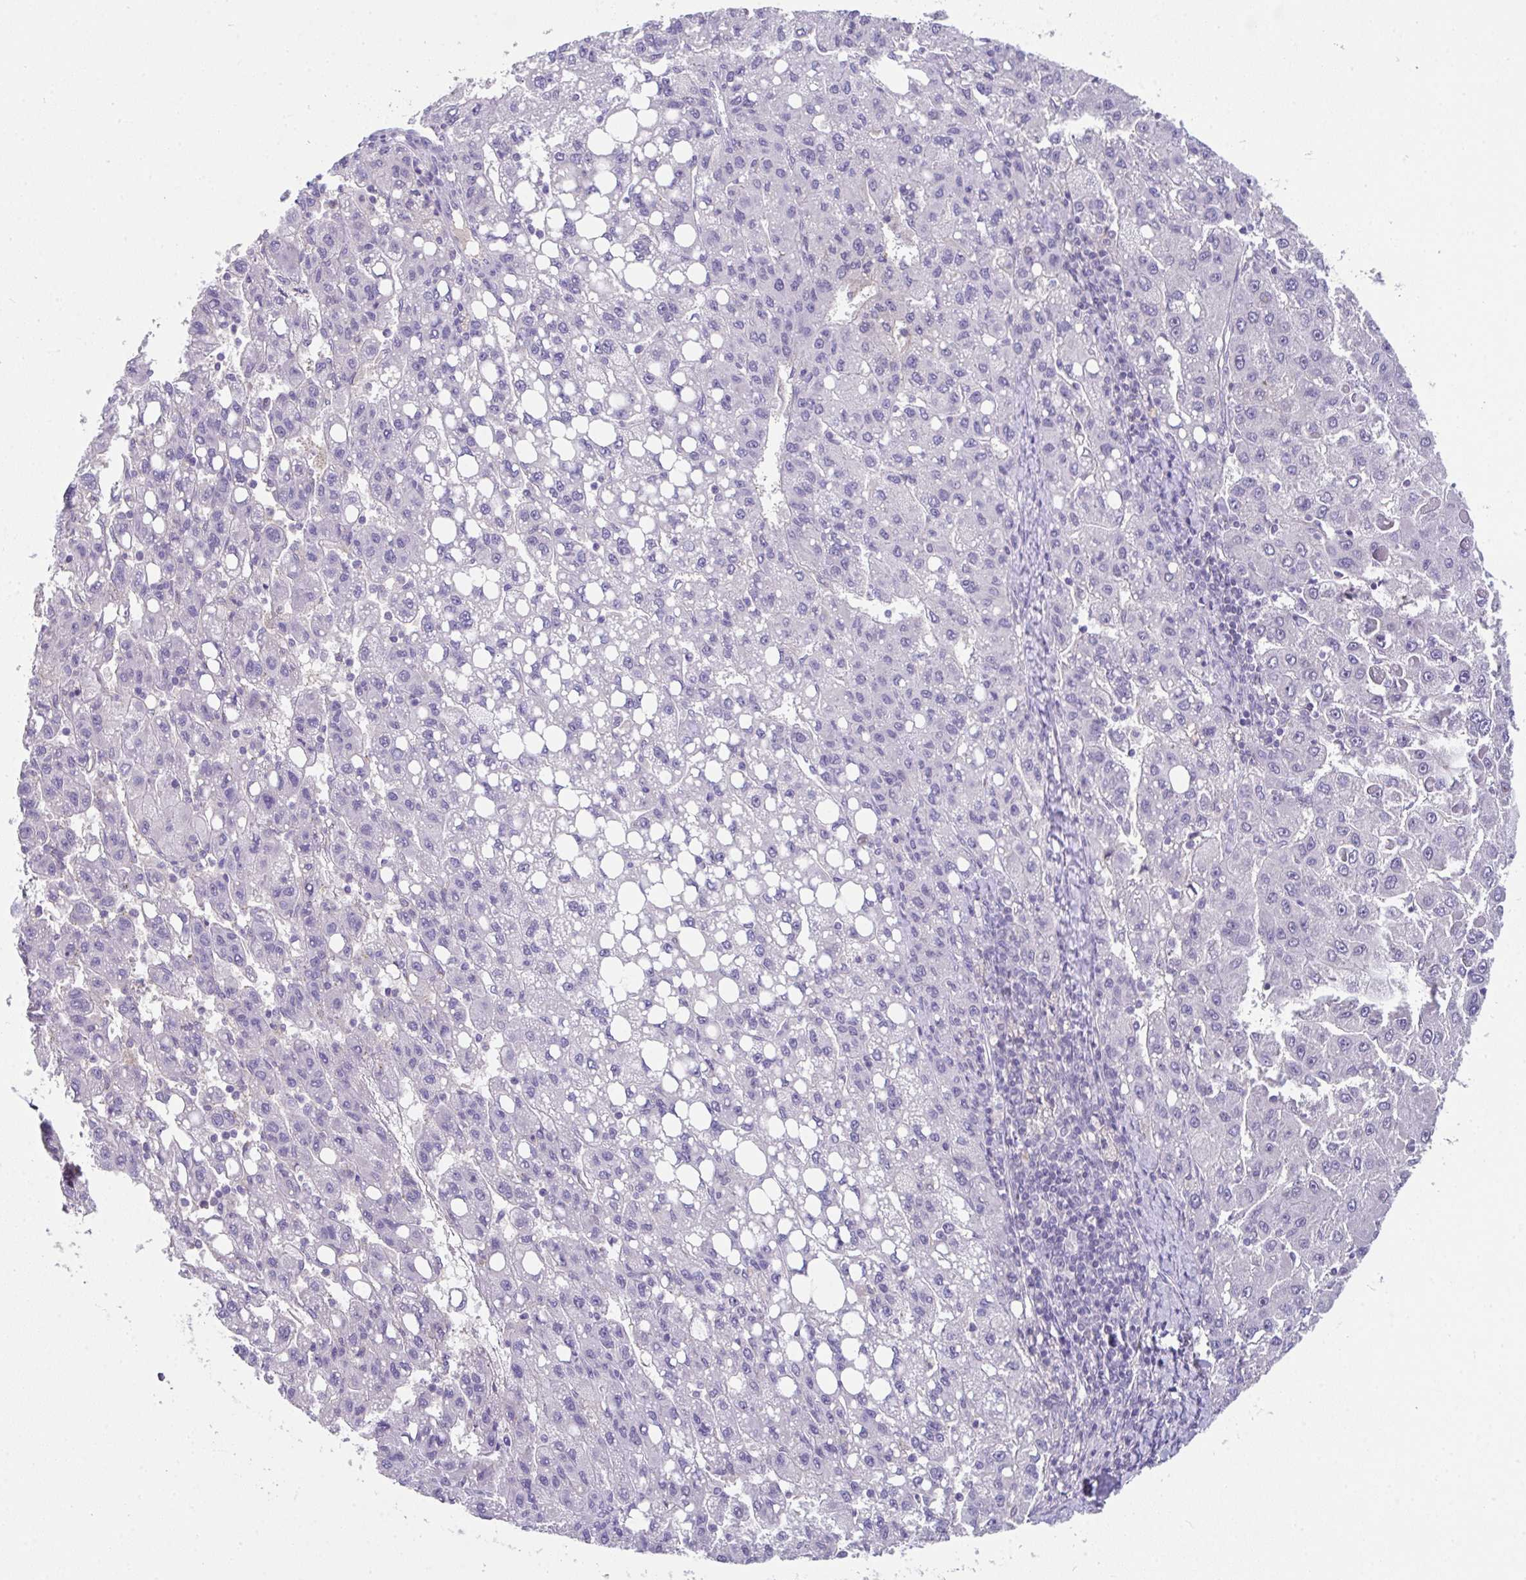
{"staining": {"intensity": "negative", "quantity": "none", "location": "none"}, "tissue": "liver cancer", "cell_type": "Tumor cells", "image_type": "cancer", "snomed": [{"axis": "morphology", "description": "Carcinoma, Hepatocellular, NOS"}, {"axis": "topography", "description": "Liver"}], "caption": "An image of human liver cancer is negative for staining in tumor cells.", "gene": "GLTPD2", "patient": {"sex": "female", "age": 82}}